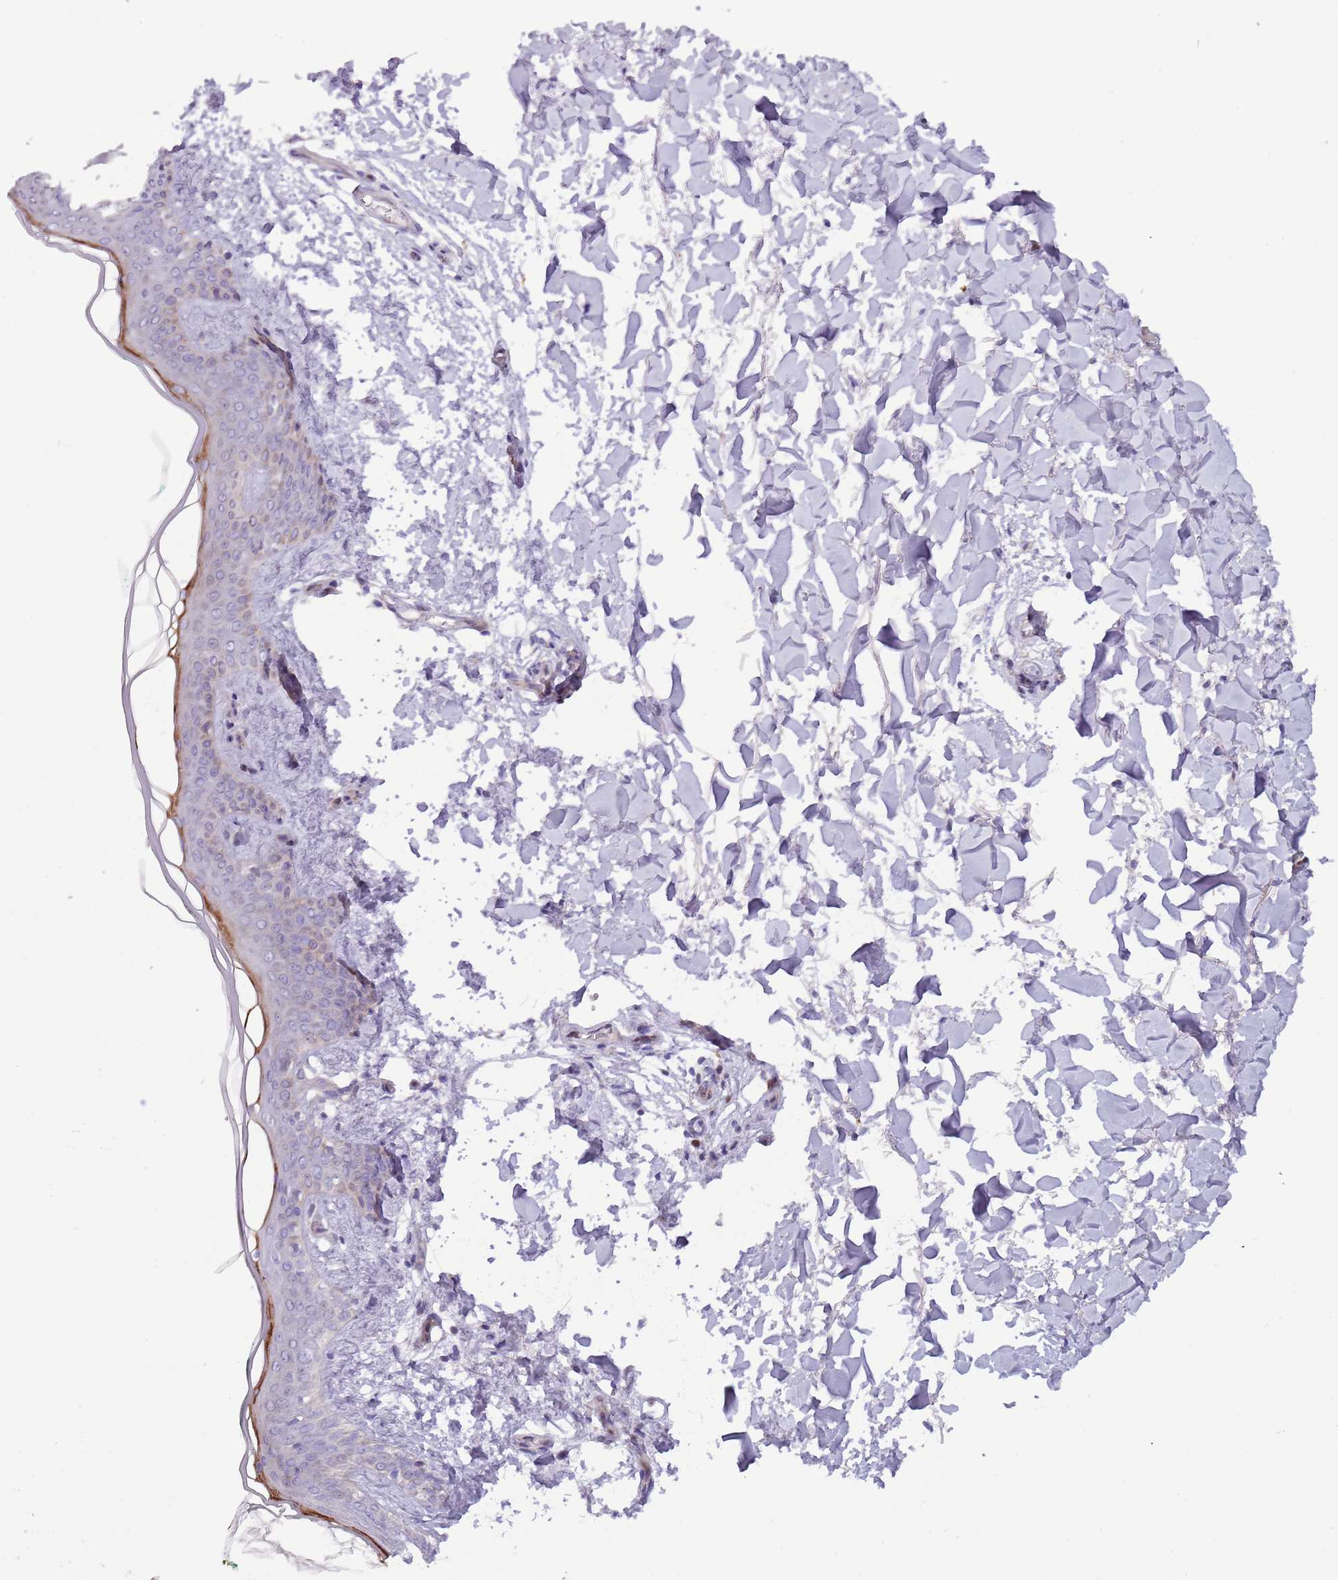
{"staining": {"intensity": "negative", "quantity": "none", "location": "none"}, "tissue": "skin", "cell_type": "Fibroblasts", "image_type": "normal", "snomed": [{"axis": "morphology", "description": "Normal tissue, NOS"}, {"axis": "topography", "description": "Skin"}], "caption": "An IHC photomicrograph of unremarkable skin is shown. There is no staining in fibroblasts of skin. (DAB (3,3'-diaminobenzidine) IHC with hematoxylin counter stain).", "gene": "NBPF4", "patient": {"sex": "female", "age": 34}}